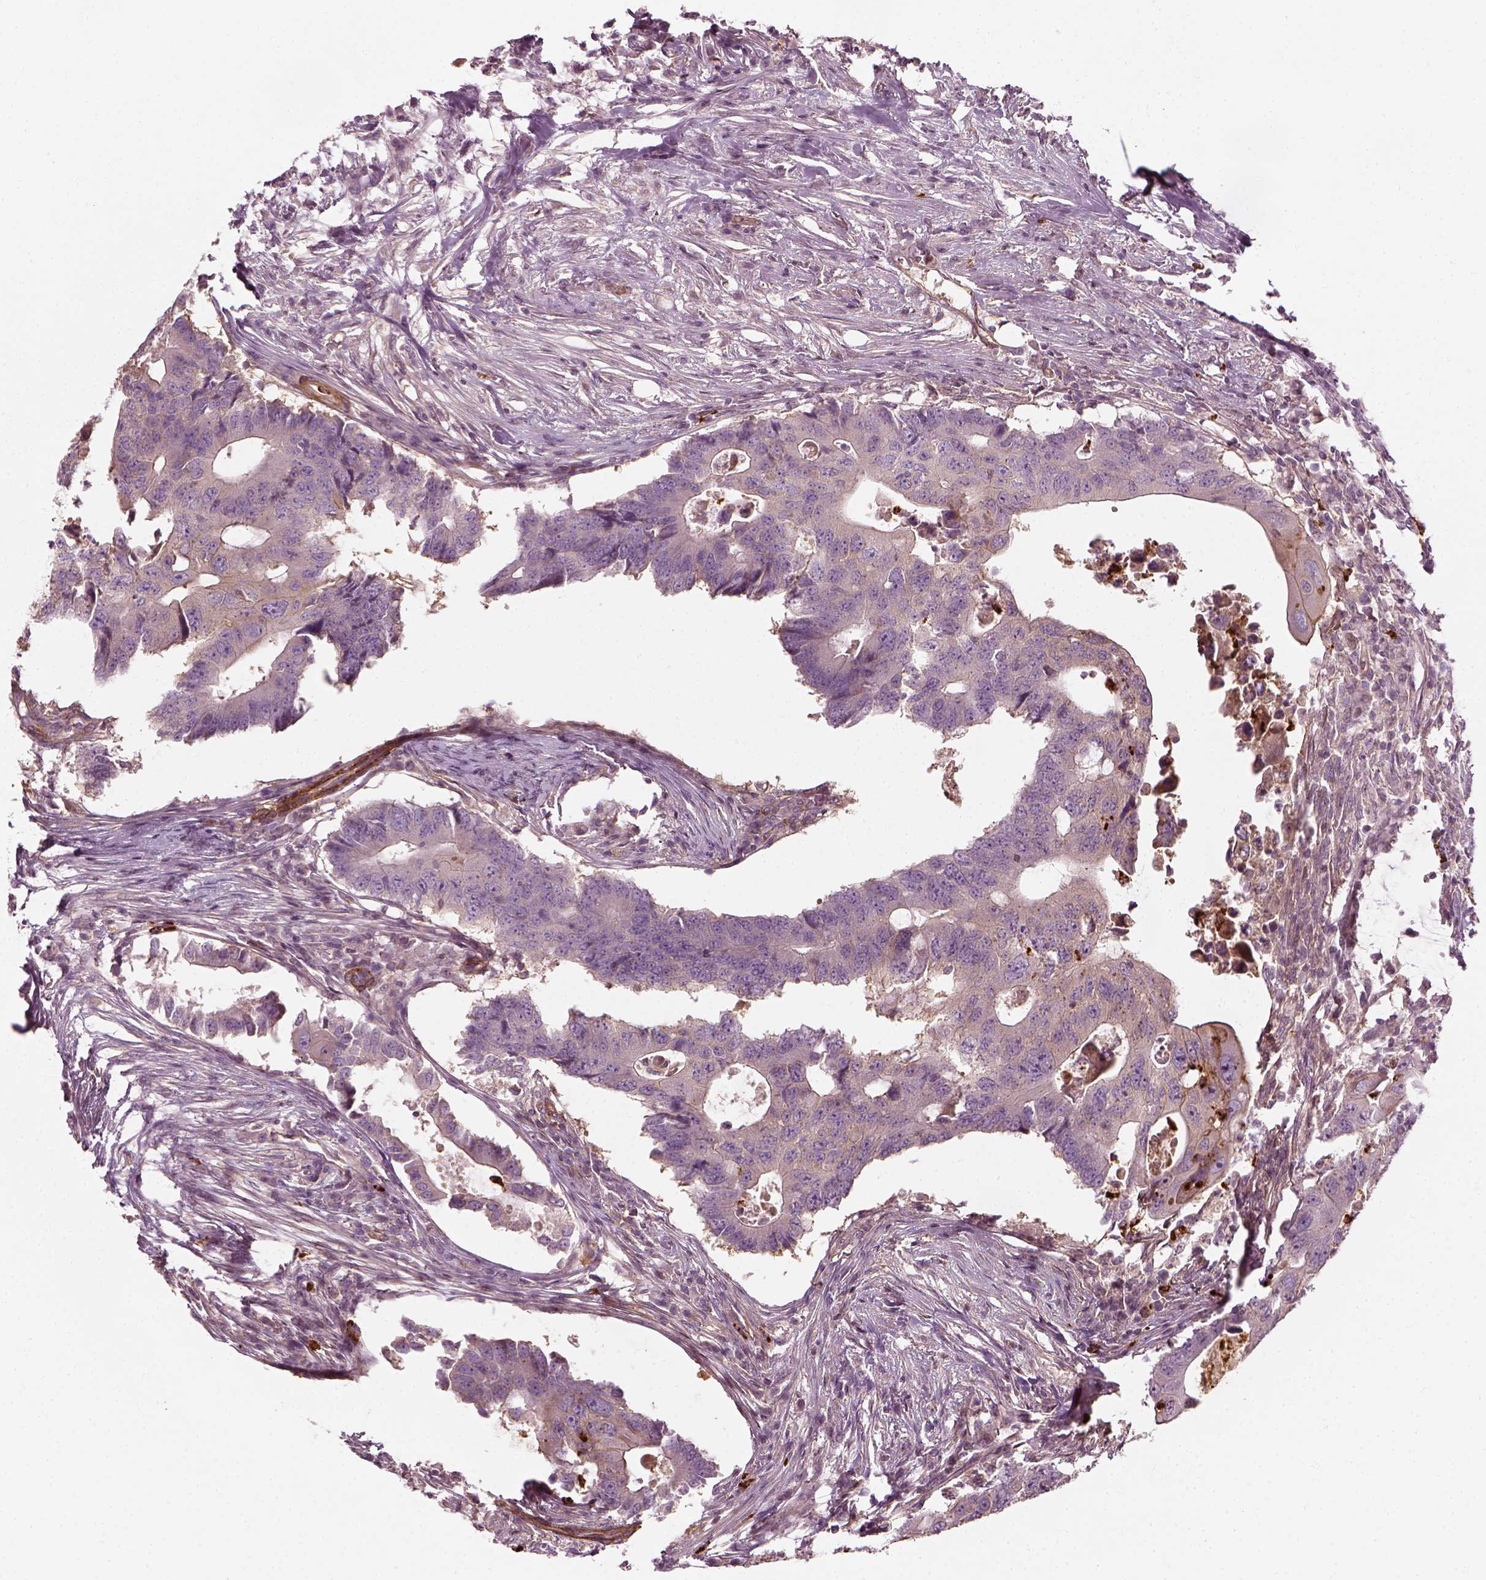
{"staining": {"intensity": "negative", "quantity": "none", "location": "none"}, "tissue": "colorectal cancer", "cell_type": "Tumor cells", "image_type": "cancer", "snomed": [{"axis": "morphology", "description": "Adenocarcinoma, NOS"}, {"axis": "topography", "description": "Colon"}], "caption": "This is a histopathology image of immunohistochemistry staining of colorectal cancer (adenocarcinoma), which shows no positivity in tumor cells.", "gene": "NPTN", "patient": {"sex": "male", "age": 71}}